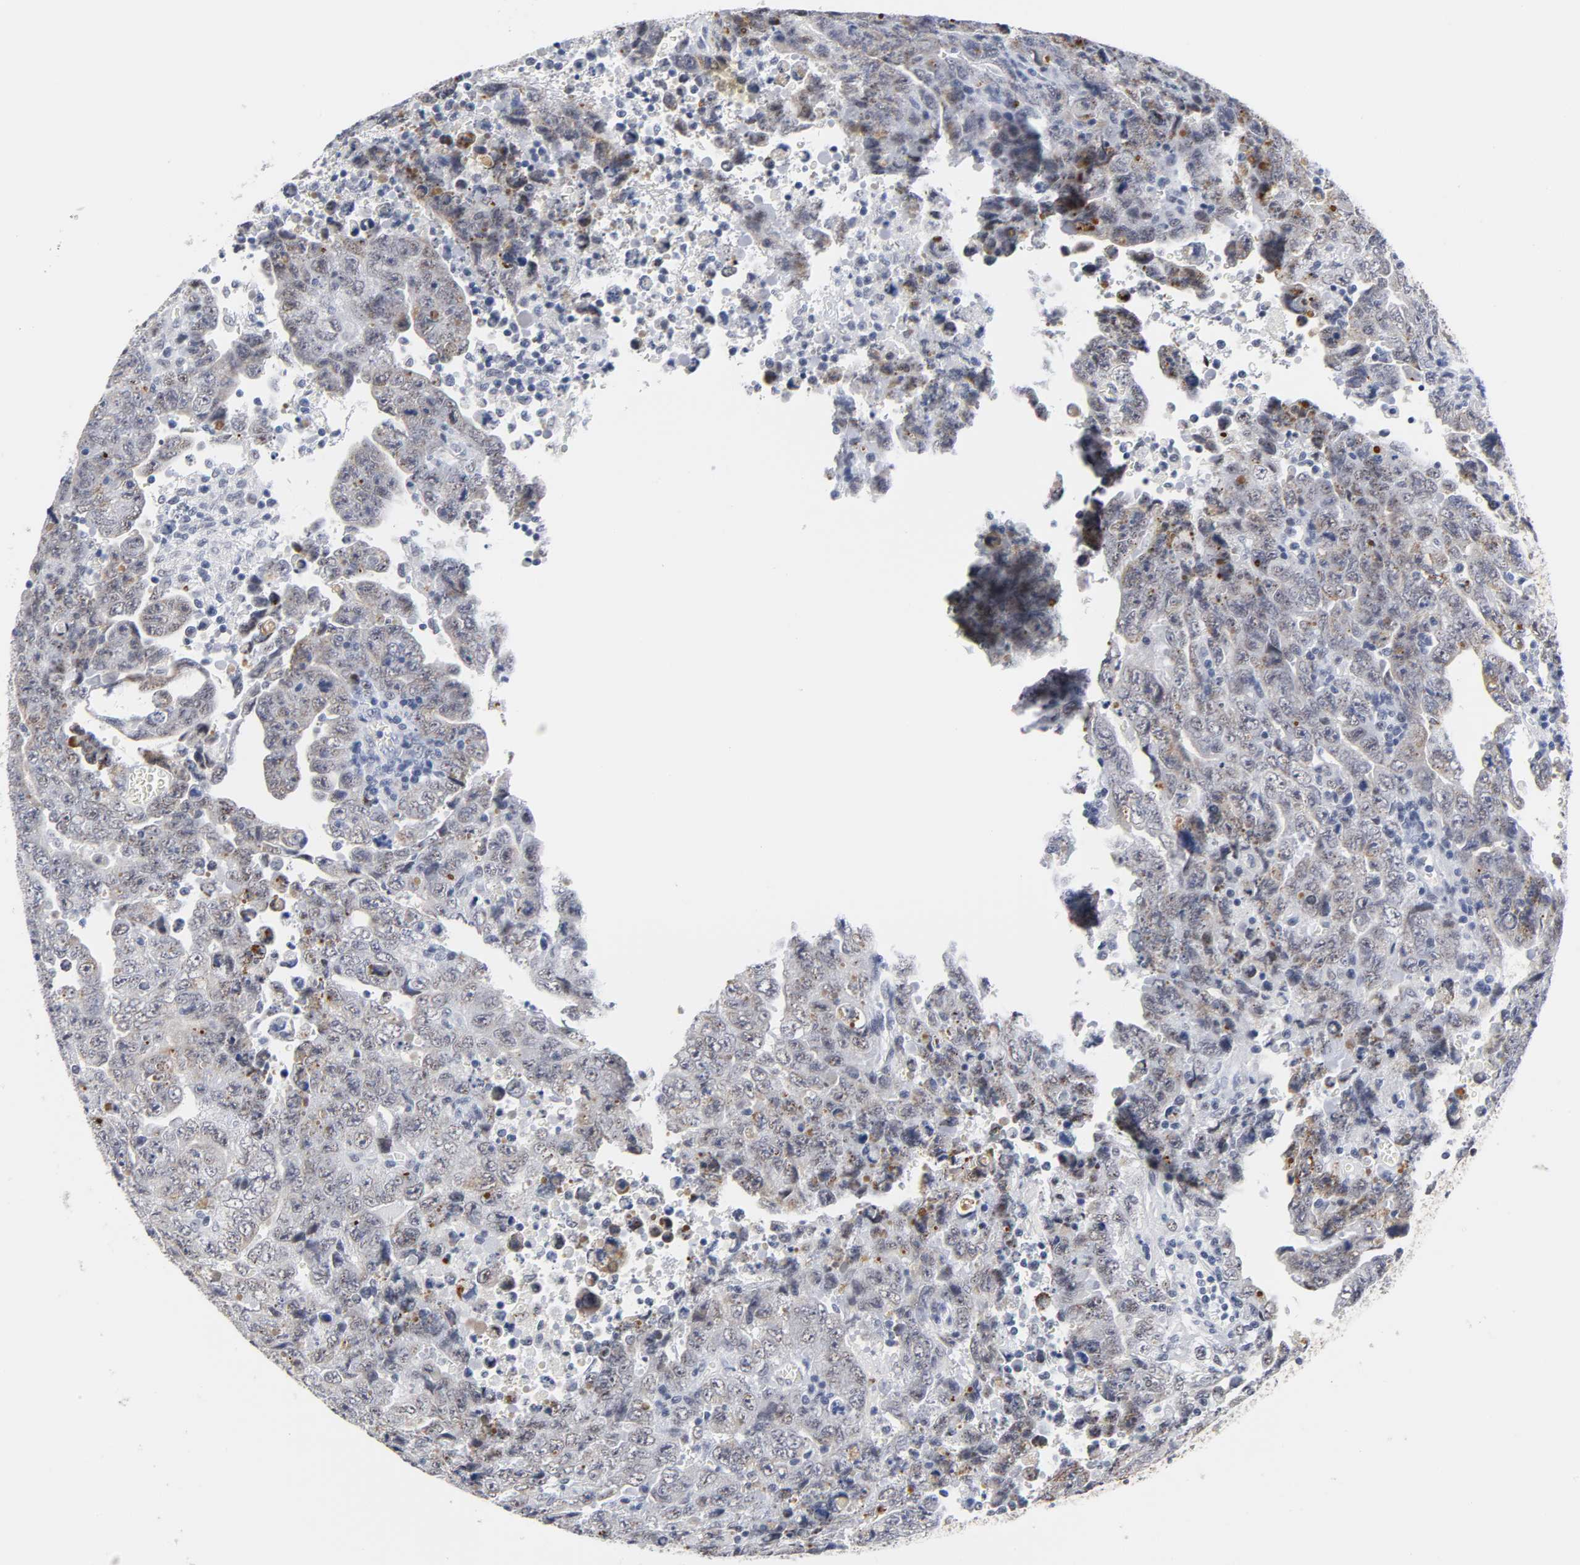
{"staining": {"intensity": "moderate", "quantity": "25%-75%", "location": "cytoplasmic/membranous"}, "tissue": "testis cancer", "cell_type": "Tumor cells", "image_type": "cancer", "snomed": [{"axis": "morphology", "description": "Carcinoma, Embryonal, NOS"}, {"axis": "topography", "description": "Testis"}], "caption": "Immunohistochemical staining of testis cancer reveals moderate cytoplasmic/membranous protein positivity in approximately 25%-75% of tumor cells.", "gene": "GRHL2", "patient": {"sex": "male", "age": 28}}